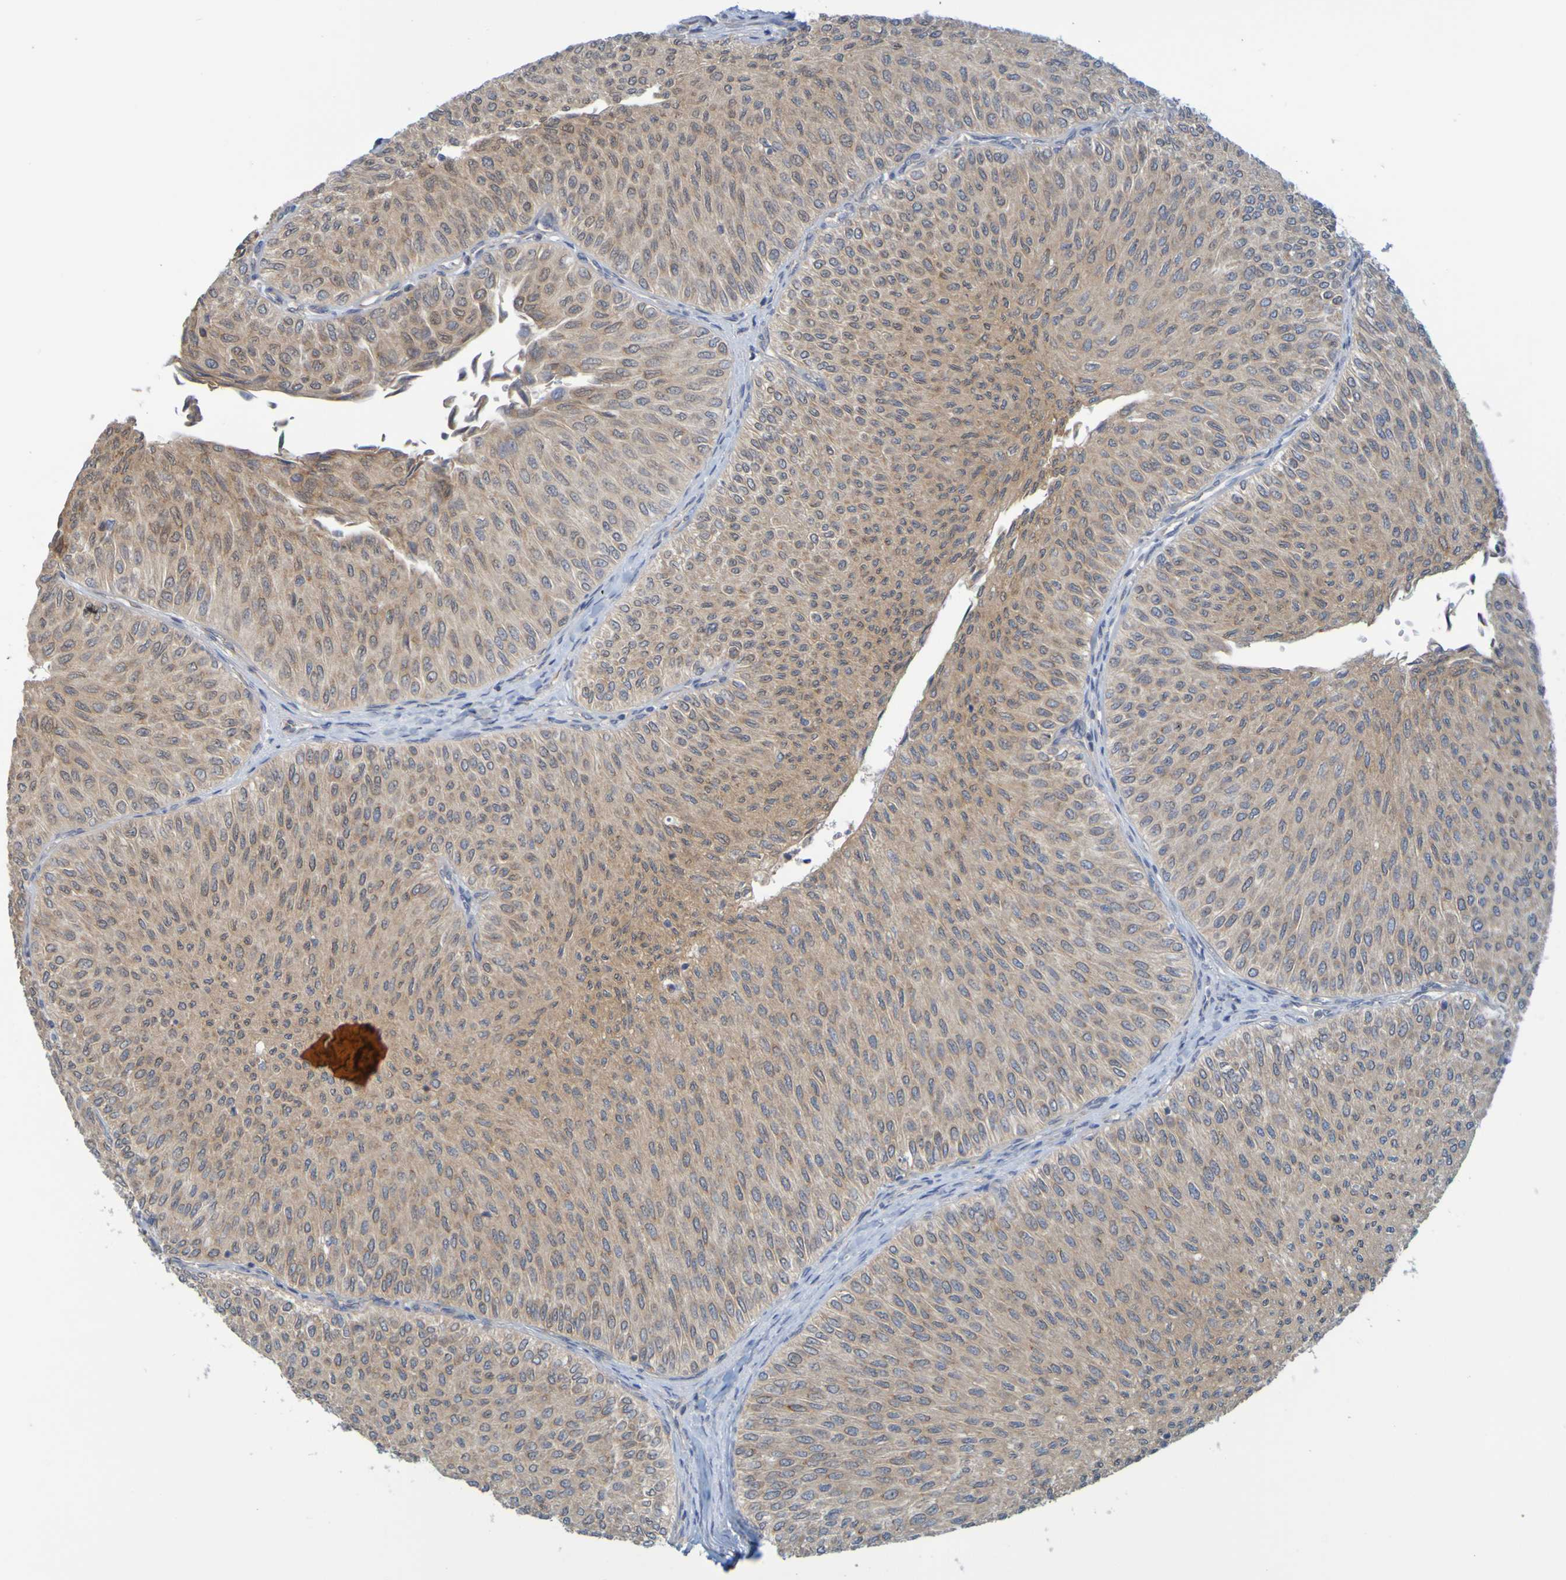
{"staining": {"intensity": "weak", "quantity": ">75%", "location": "cytoplasmic/membranous"}, "tissue": "urothelial cancer", "cell_type": "Tumor cells", "image_type": "cancer", "snomed": [{"axis": "morphology", "description": "Urothelial carcinoma, Low grade"}, {"axis": "topography", "description": "Urinary bladder"}], "caption": "A low amount of weak cytoplasmic/membranous staining is identified in about >75% of tumor cells in urothelial carcinoma (low-grade) tissue. Immunohistochemistry stains the protein in brown and the nuclei are stained blue.", "gene": "MOGS", "patient": {"sex": "male", "age": 78}}